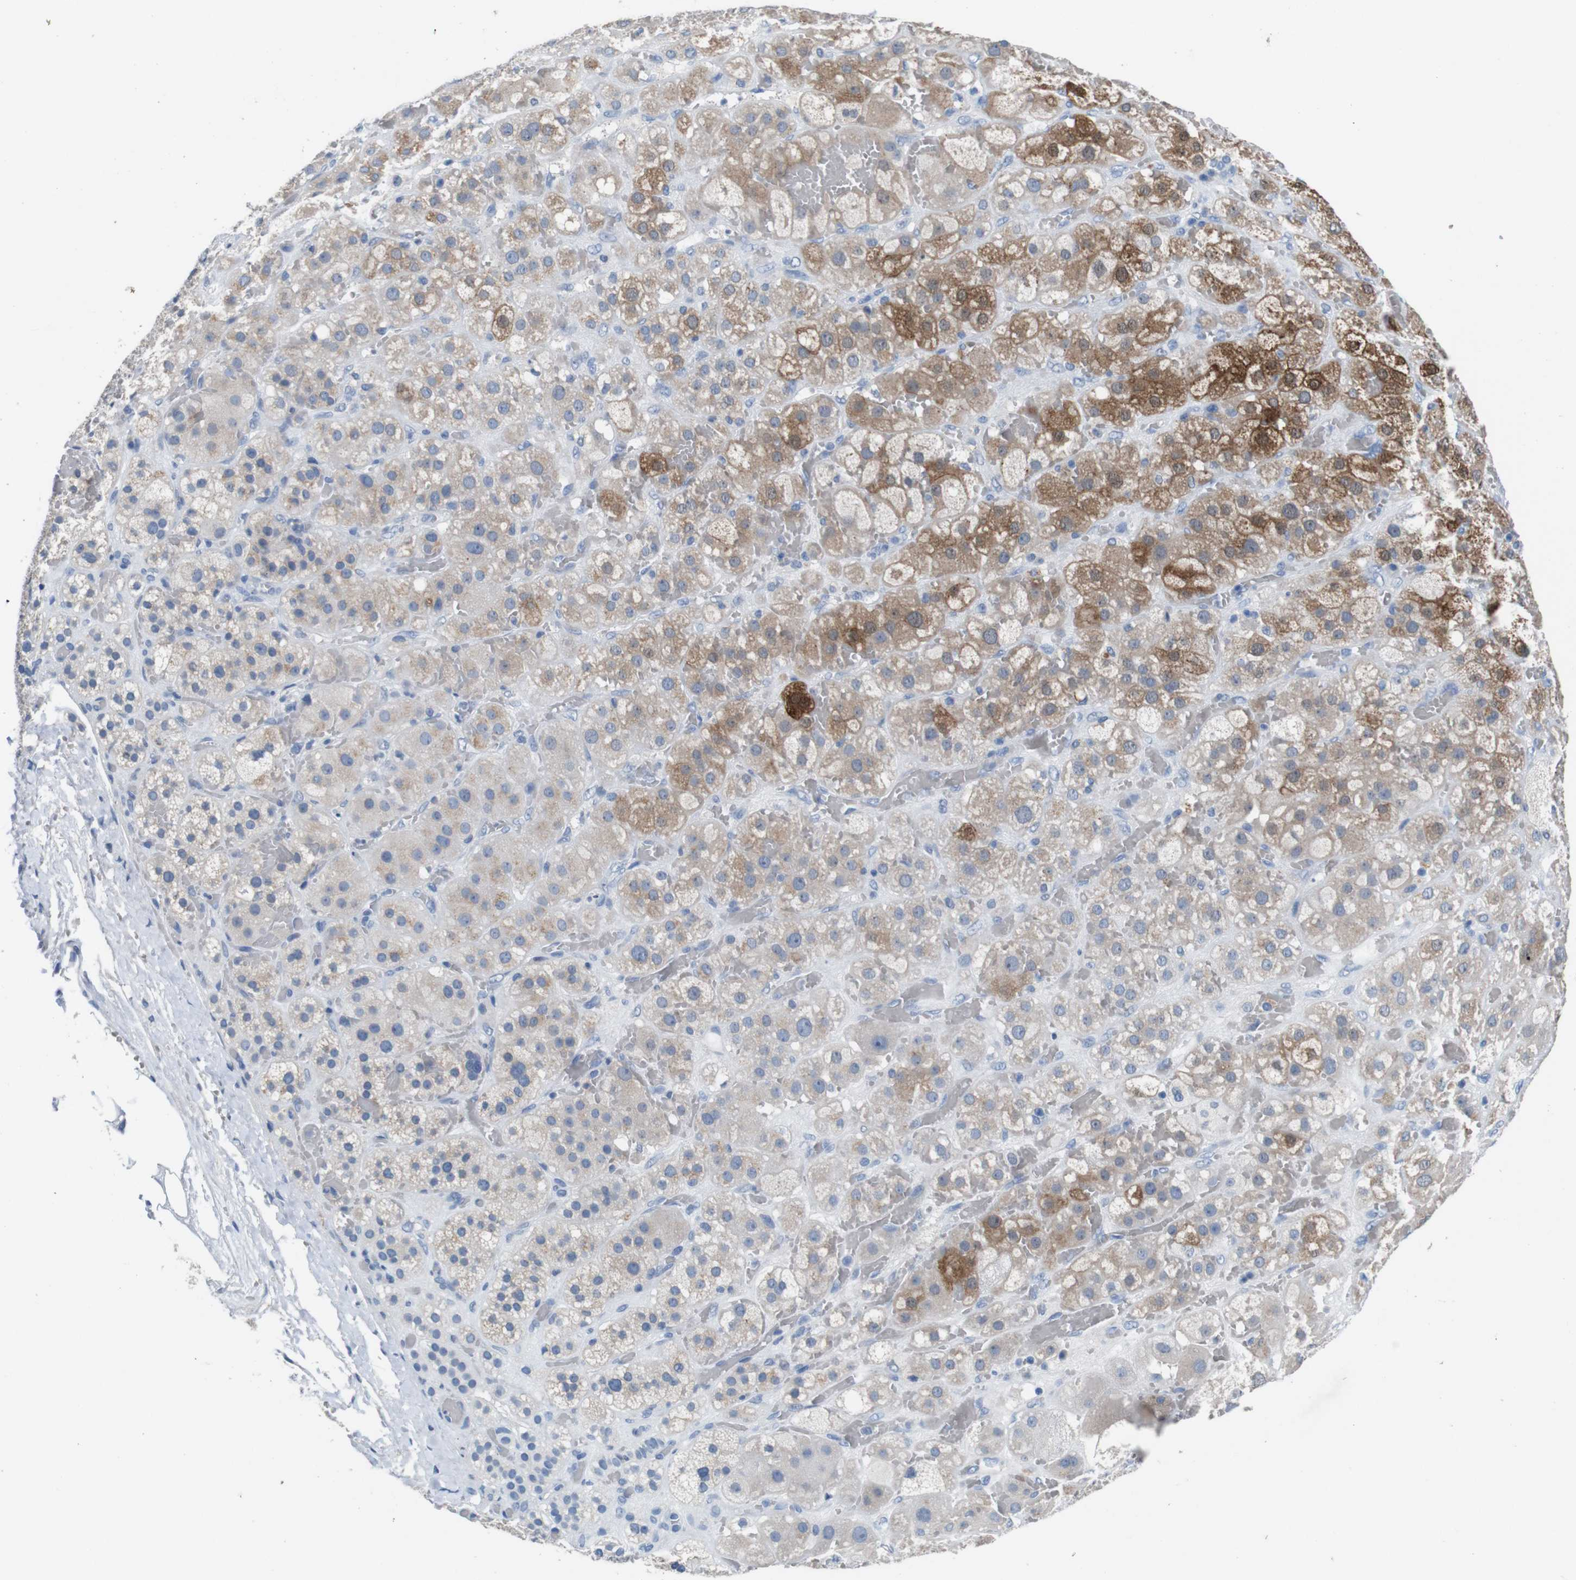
{"staining": {"intensity": "moderate", "quantity": "25%-75%", "location": "cytoplasmic/membranous"}, "tissue": "adrenal gland", "cell_type": "Glandular cells", "image_type": "normal", "snomed": [{"axis": "morphology", "description": "Normal tissue, NOS"}, {"axis": "topography", "description": "Adrenal gland"}], "caption": "Immunohistochemical staining of unremarkable human adrenal gland exhibits moderate cytoplasmic/membranous protein positivity in approximately 25%-75% of glandular cells. Using DAB (3,3'-diaminobenzidine) (brown) and hematoxylin (blue) stains, captured at high magnification using brightfield microscopy.", "gene": "SLC2A8", "patient": {"sex": "female", "age": 47}}